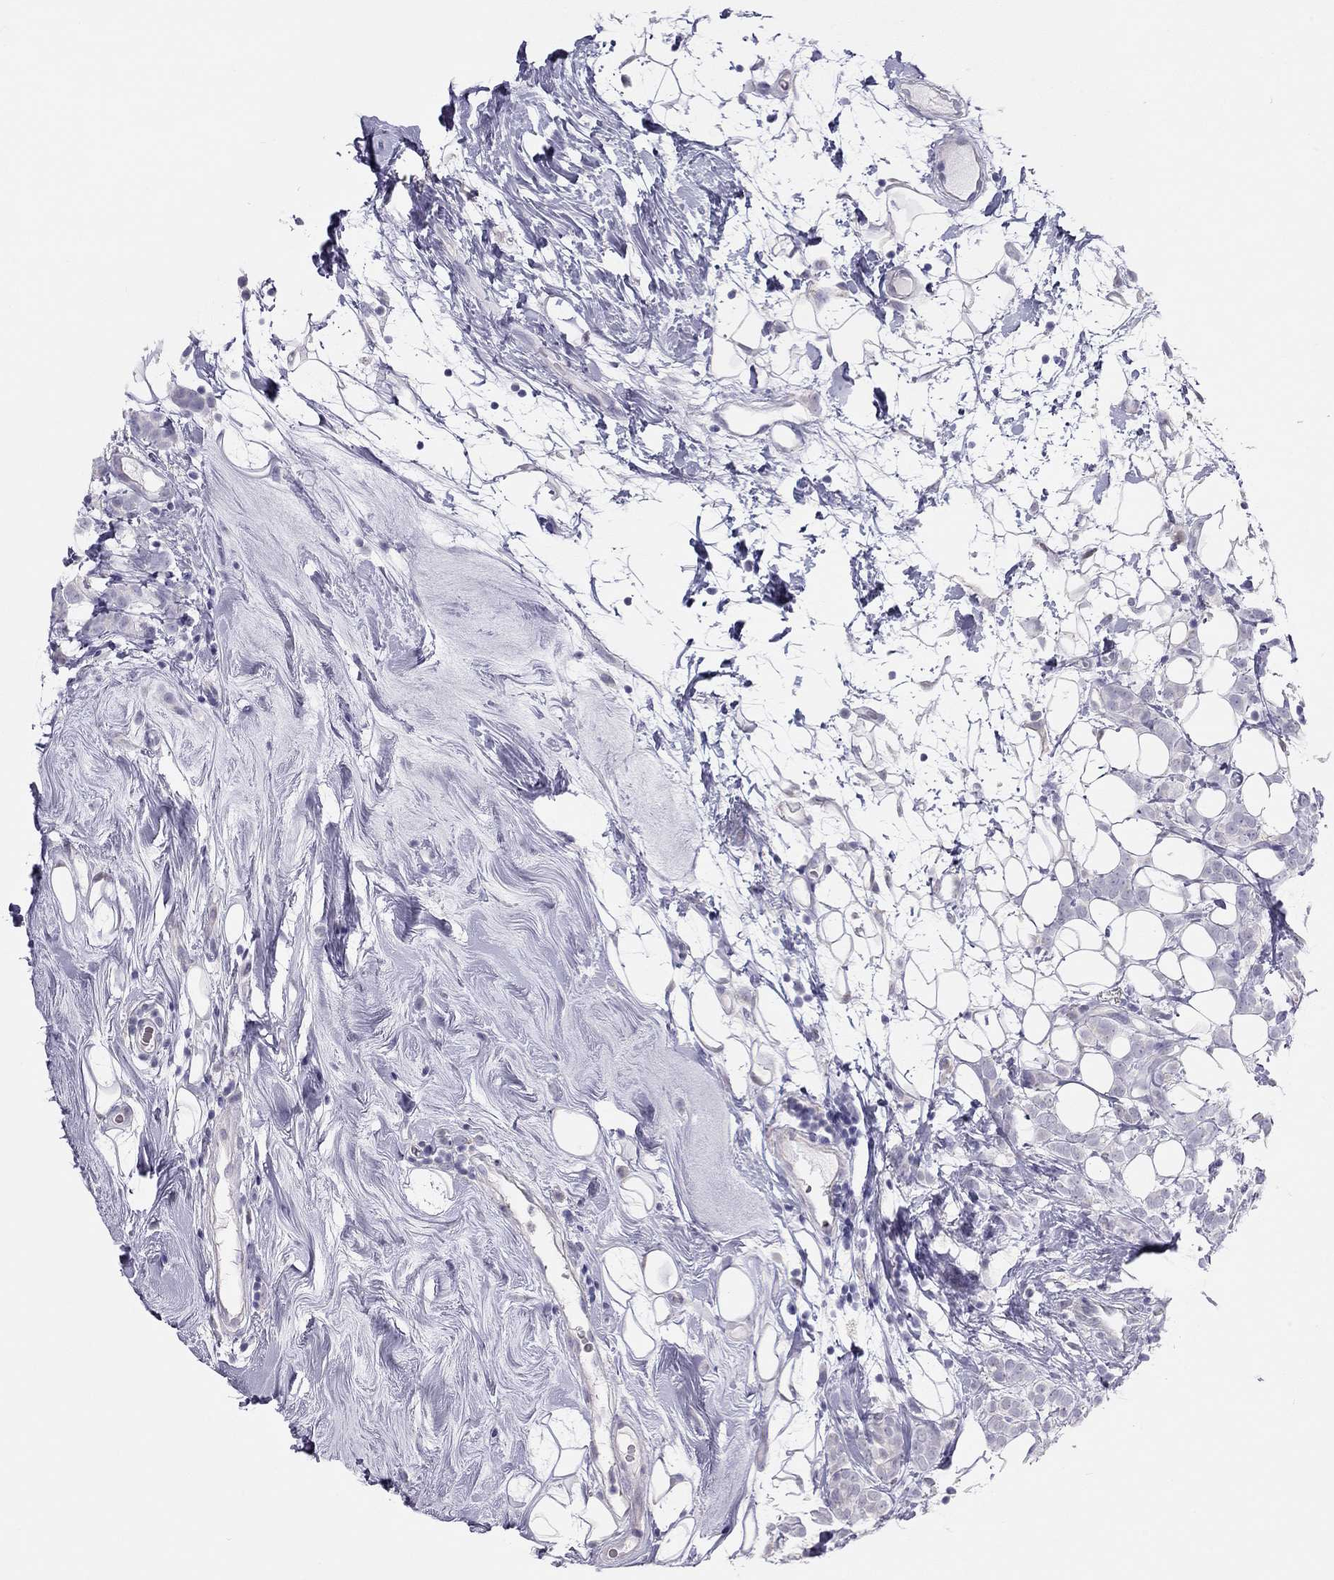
{"staining": {"intensity": "negative", "quantity": "none", "location": "none"}, "tissue": "breast cancer", "cell_type": "Tumor cells", "image_type": "cancer", "snomed": [{"axis": "morphology", "description": "Lobular carcinoma"}, {"axis": "topography", "description": "Breast"}], "caption": "Immunohistochemistry (IHC) histopathology image of neoplastic tissue: human breast cancer (lobular carcinoma) stained with DAB demonstrates no significant protein staining in tumor cells.", "gene": "SPATA12", "patient": {"sex": "female", "age": 49}}